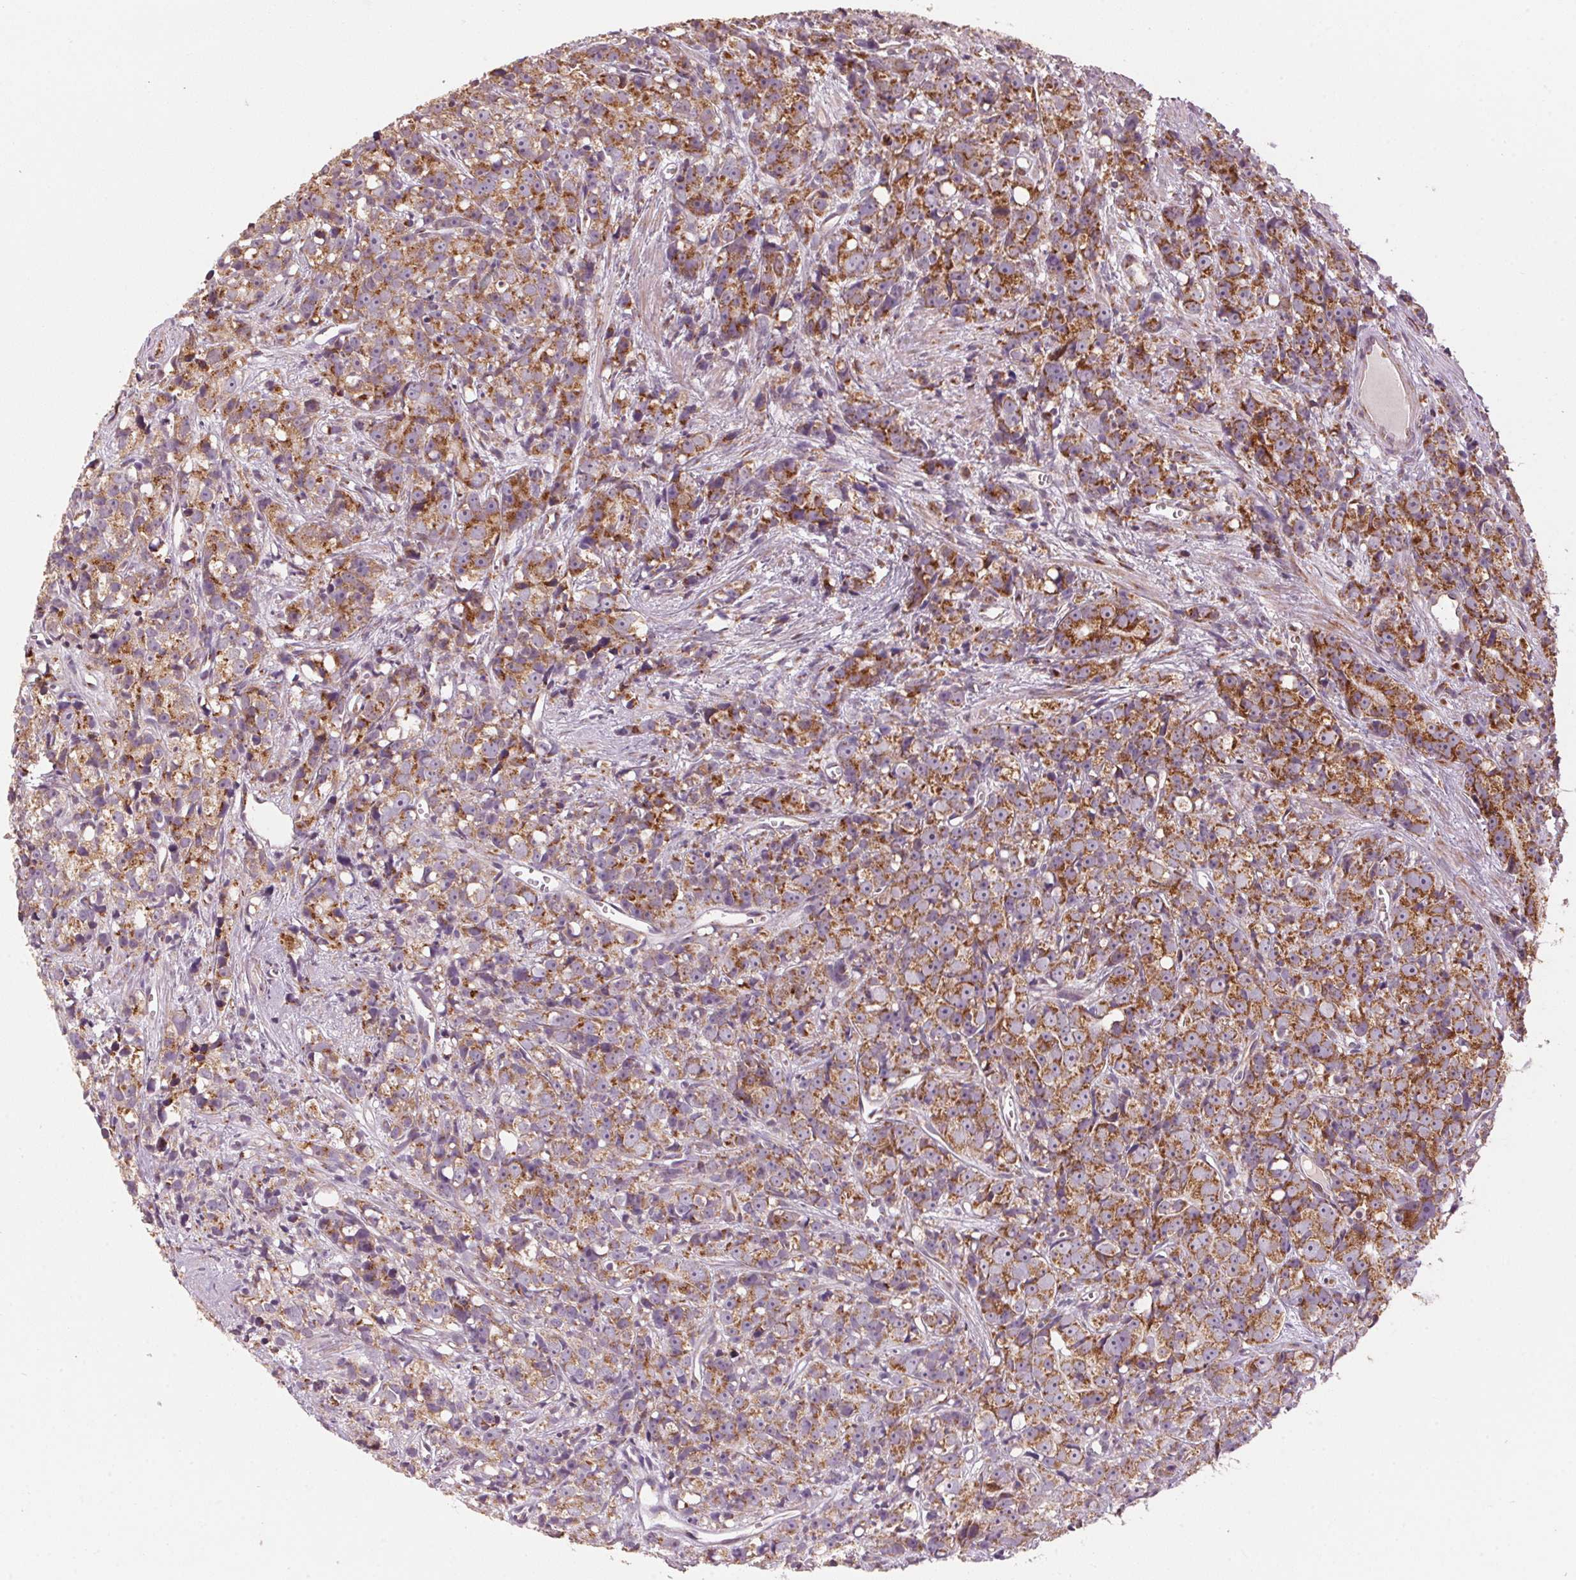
{"staining": {"intensity": "strong", "quantity": ">75%", "location": "cytoplasmic/membranous"}, "tissue": "prostate cancer", "cell_type": "Tumor cells", "image_type": "cancer", "snomed": [{"axis": "morphology", "description": "Adenocarcinoma, High grade"}, {"axis": "topography", "description": "Prostate"}], "caption": "Protein expression analysis of prostate cancer (high-grade adenocarcinoma) reveals strong cytoplasmic/membranous positivity in about >75% of tumor cells. The protein of interest is stained brown, and the nuclei are stained in blue (DAB (3,3'-diaminobenzidine) IHC with brightfield microscopy, high magnification).", "gene": "TOMM70", "patient": {"sex": "male", "age": 77}}